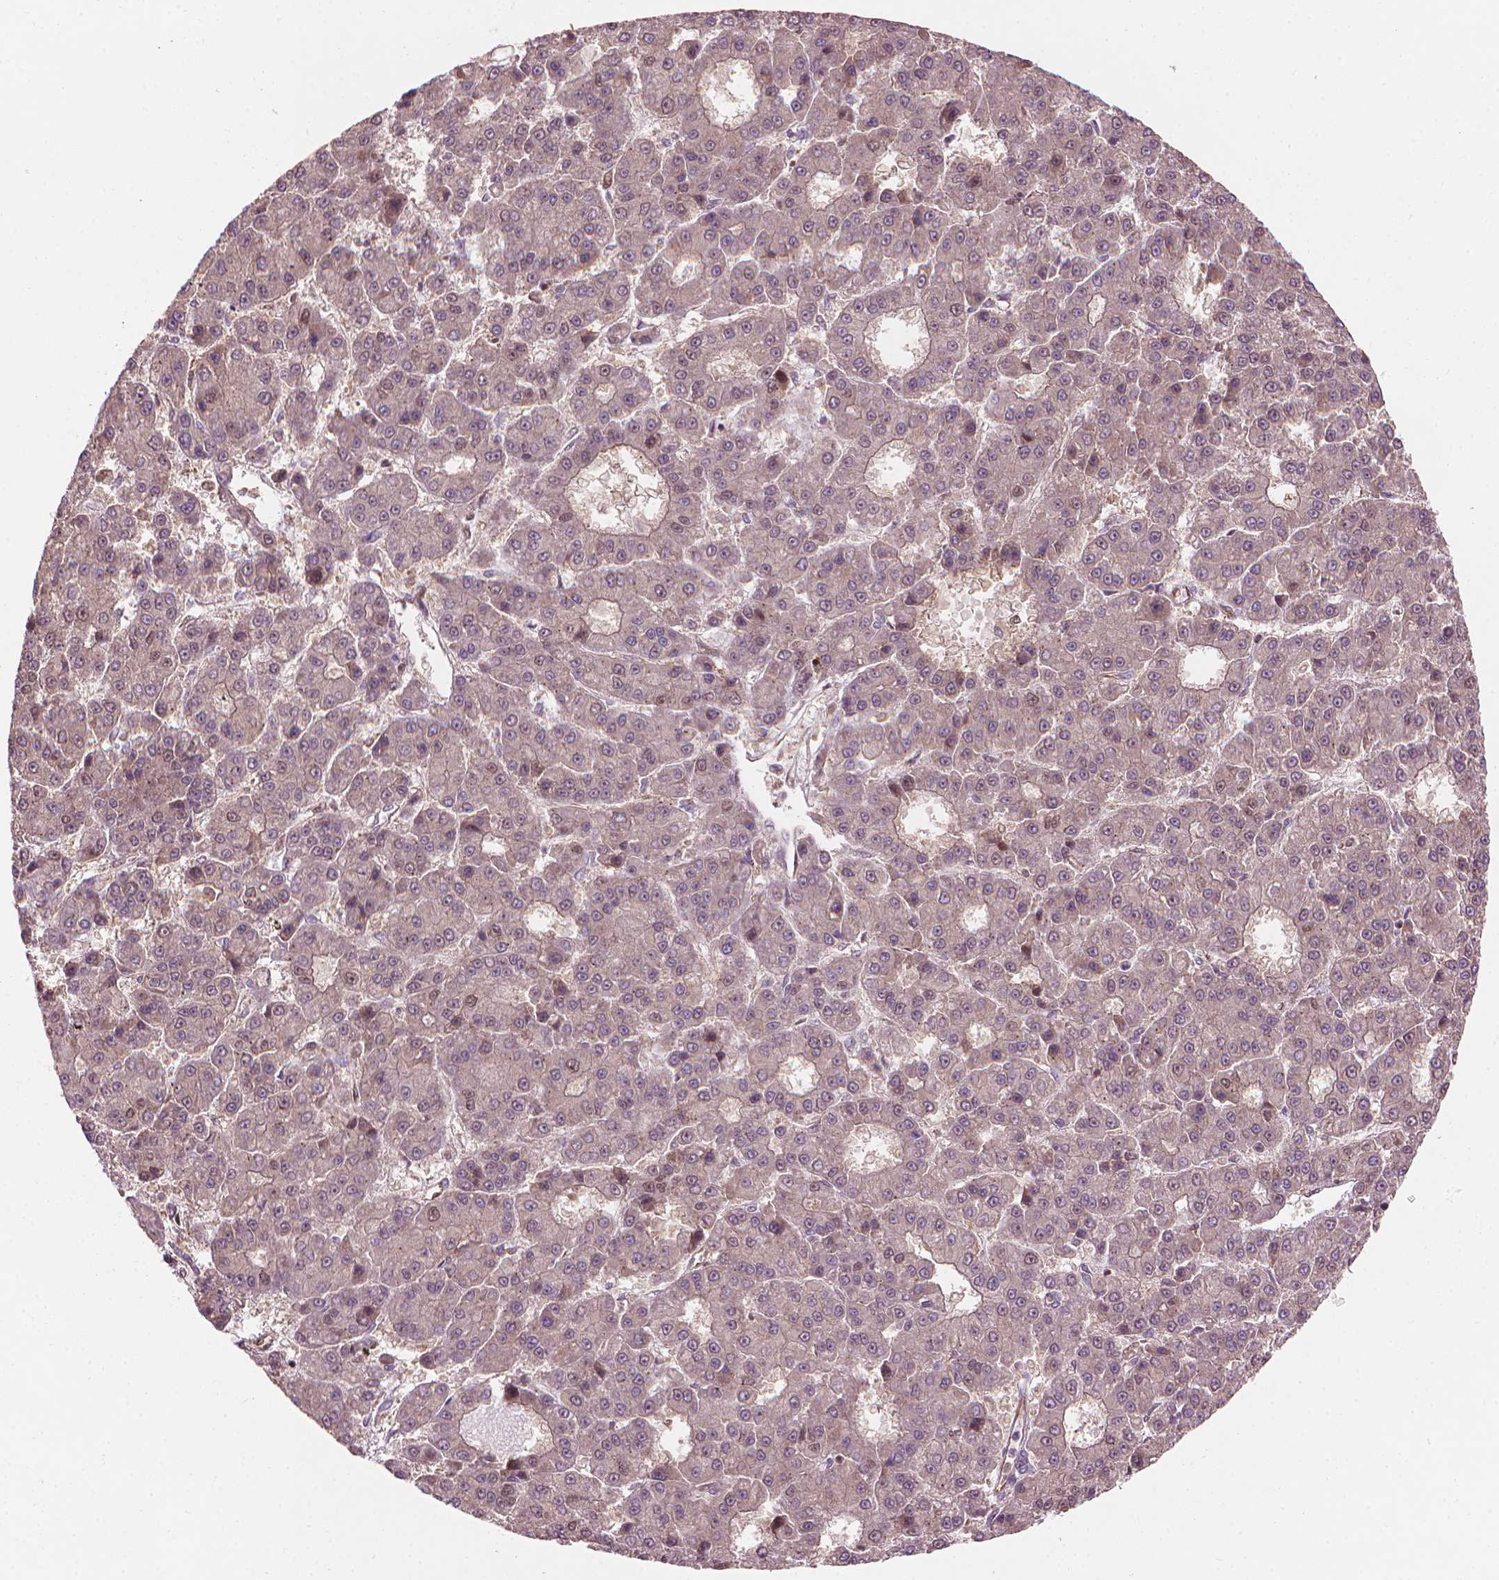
{"staining": {"intensity": "weak", "quantity": "<25%", "location": "nuclear"}, "tissue": "liver cancer", "cell_type": "Tumor cells", "image_type": "cancer", "snomed": [{"axis": "morphology", "description": "Carcinoma, Hepatocellular, NOS"}, {"axis": "topography", "description": "Liver"}], "caption": "Tumor cells show no significant expression in liver hepatocellular carcinoma. (DAB (3,3'-diaminobenzidine) IHC, high magnification).", "gene": "SMC2", "patient": {"sex": "male", "age": 70}}